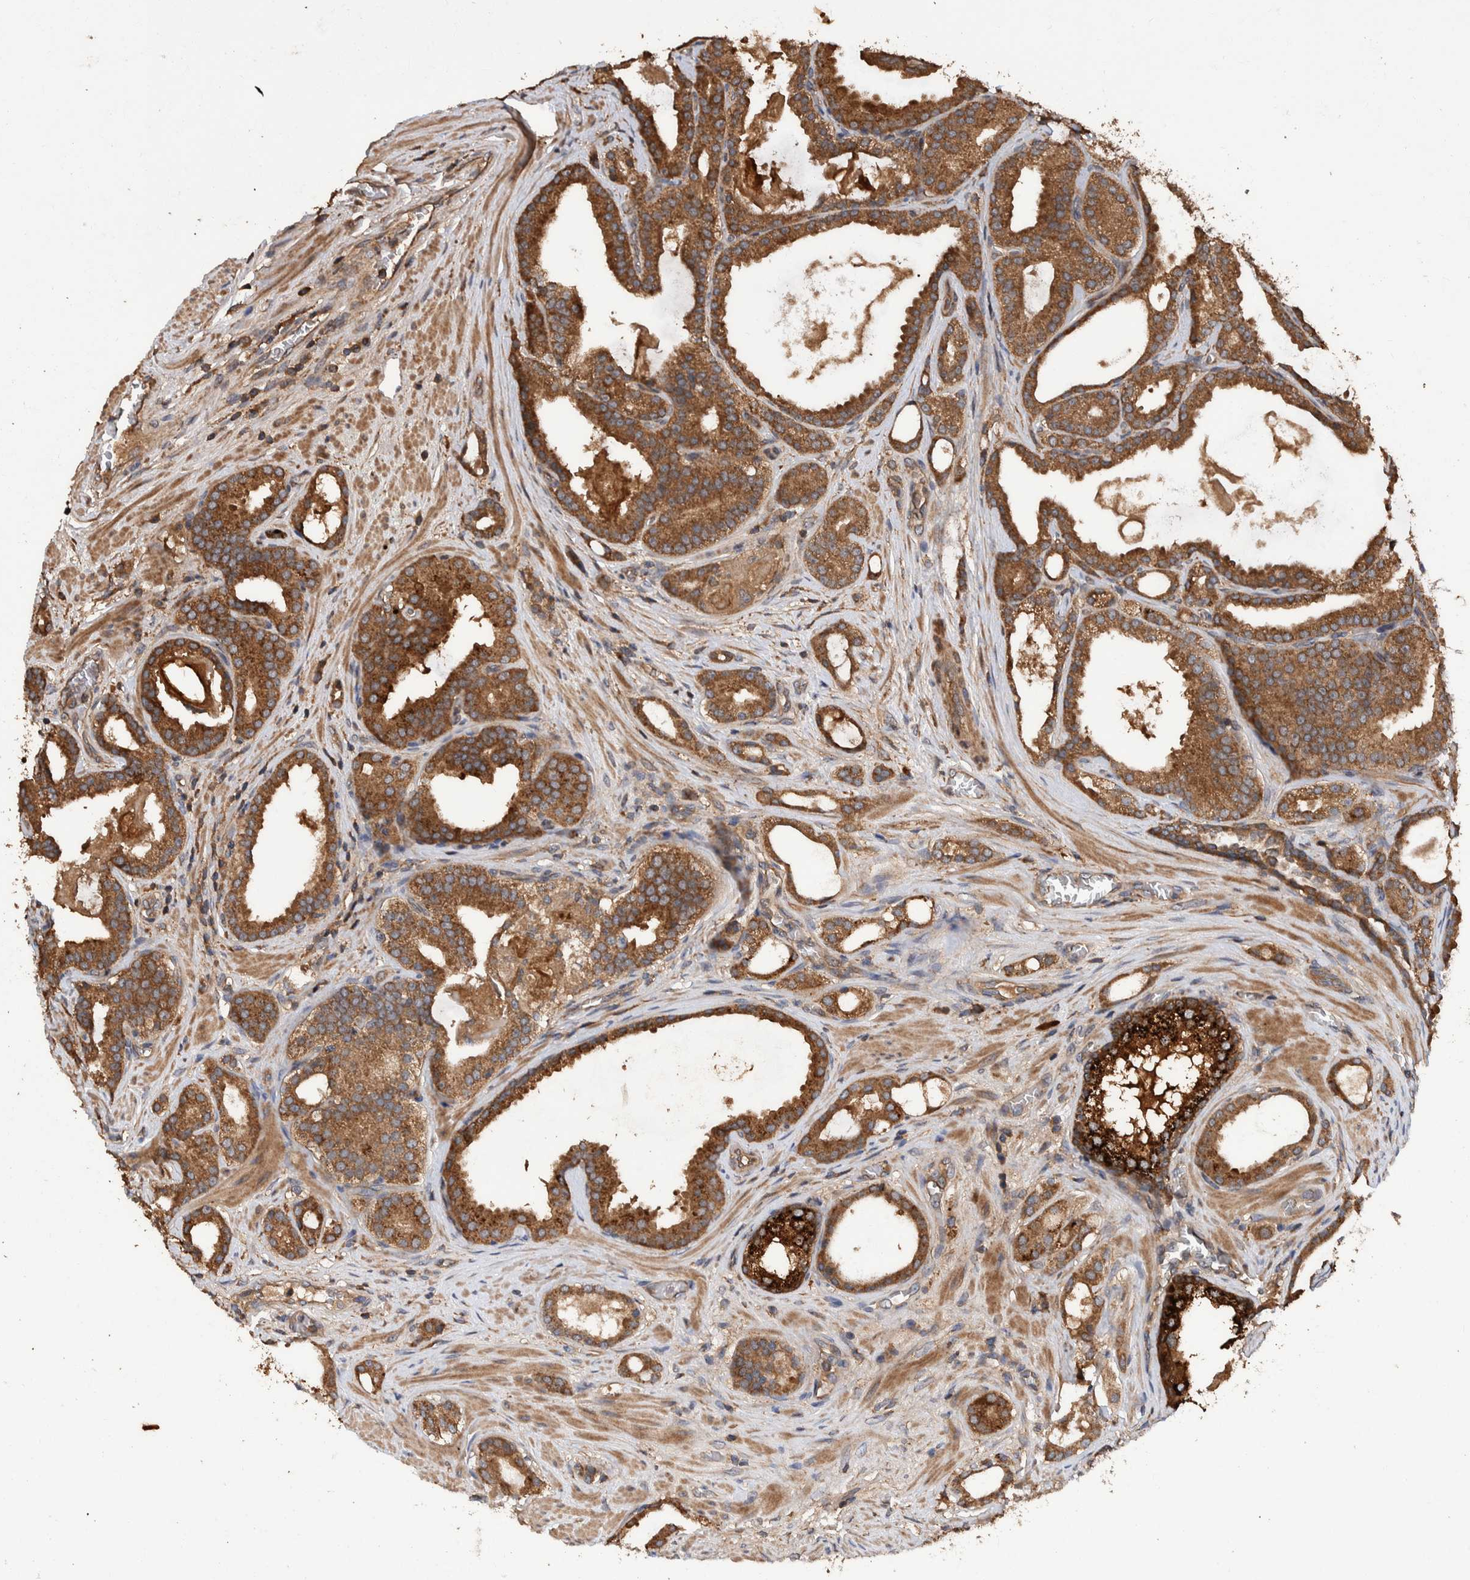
{"staining": {"intensity": "moderate", "quantity": ">75%", "location": "cytoplasmic/membranous"}, "tissue": "prostate cancer", "cell_type": "Tumor cells", "image_type": "cancer", "snomed": [{"axis": "morphology", "description": "Adenocarcinoma, High grade"}, {"axis": "topography", "description": "Prostate"}], "caption": "Tumor cells reveal moderate cytoplasmic/membranous positivity in approximately >75% of cells in prostate cancer.", "gene": "VBP1", "patient": {"sex": "male", "age": 60}}